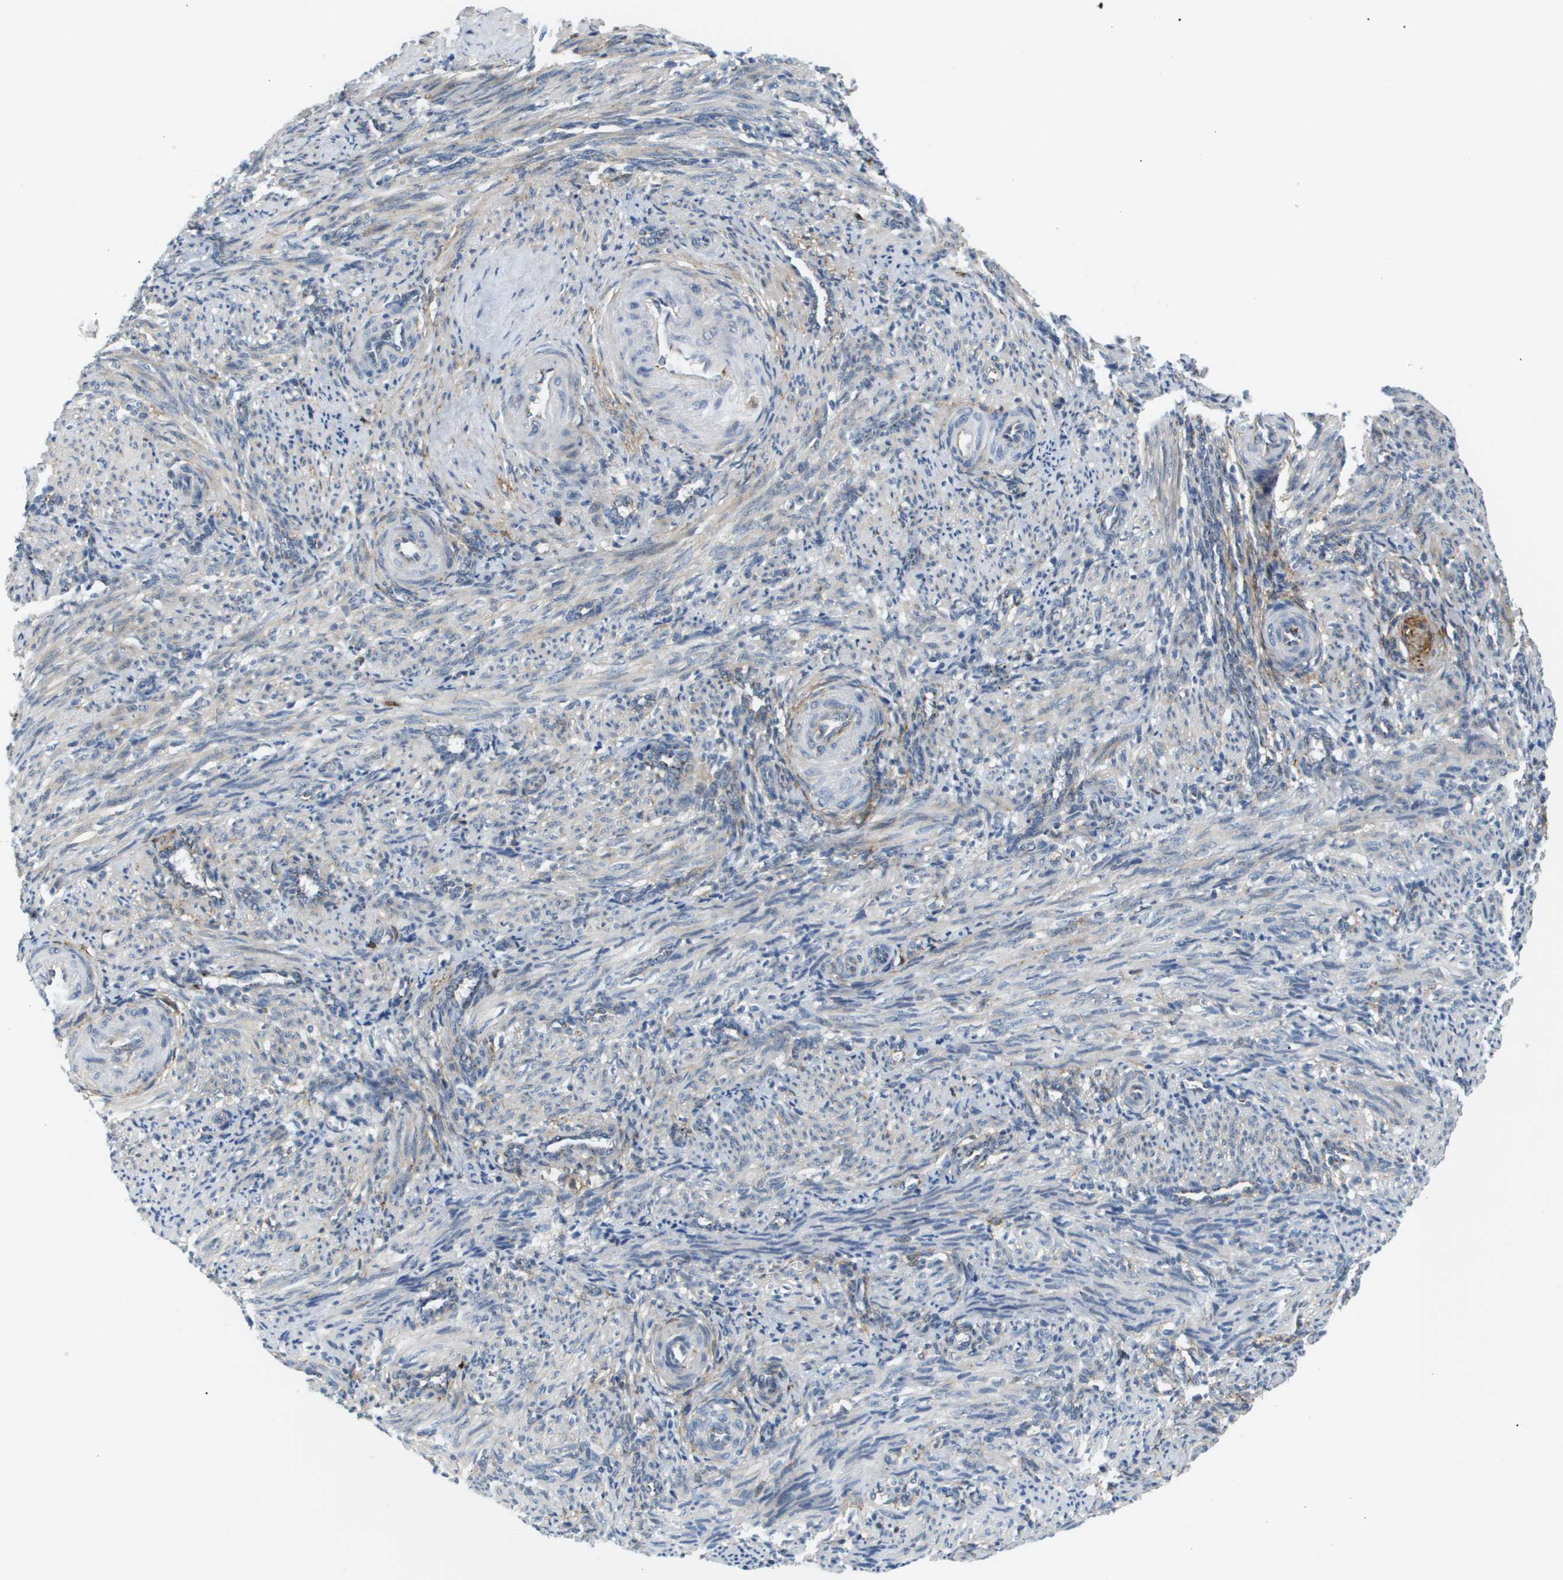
{"staining": {"intensity": "weak", "quantity": "<25%", "location": "cytoplasmic/membranous"}, "tissue": "smooth muscle", "cell_type": "Smooth muscle cells", "image_type": "normal", "snomed": [{"axis": "morphology", "description": "Normal tissue, NOS"}, {"axis": "topography", "description": "Endometrium"}], "caption": "Immunohistochemistry photomicrograph of unremarkable smooth muscle: smooth muscle stained with DAB shows no significant protein staining in smooth muscle cells.", "gene": "OTUD5", "patient": {"sex": "female", "age": 33}}